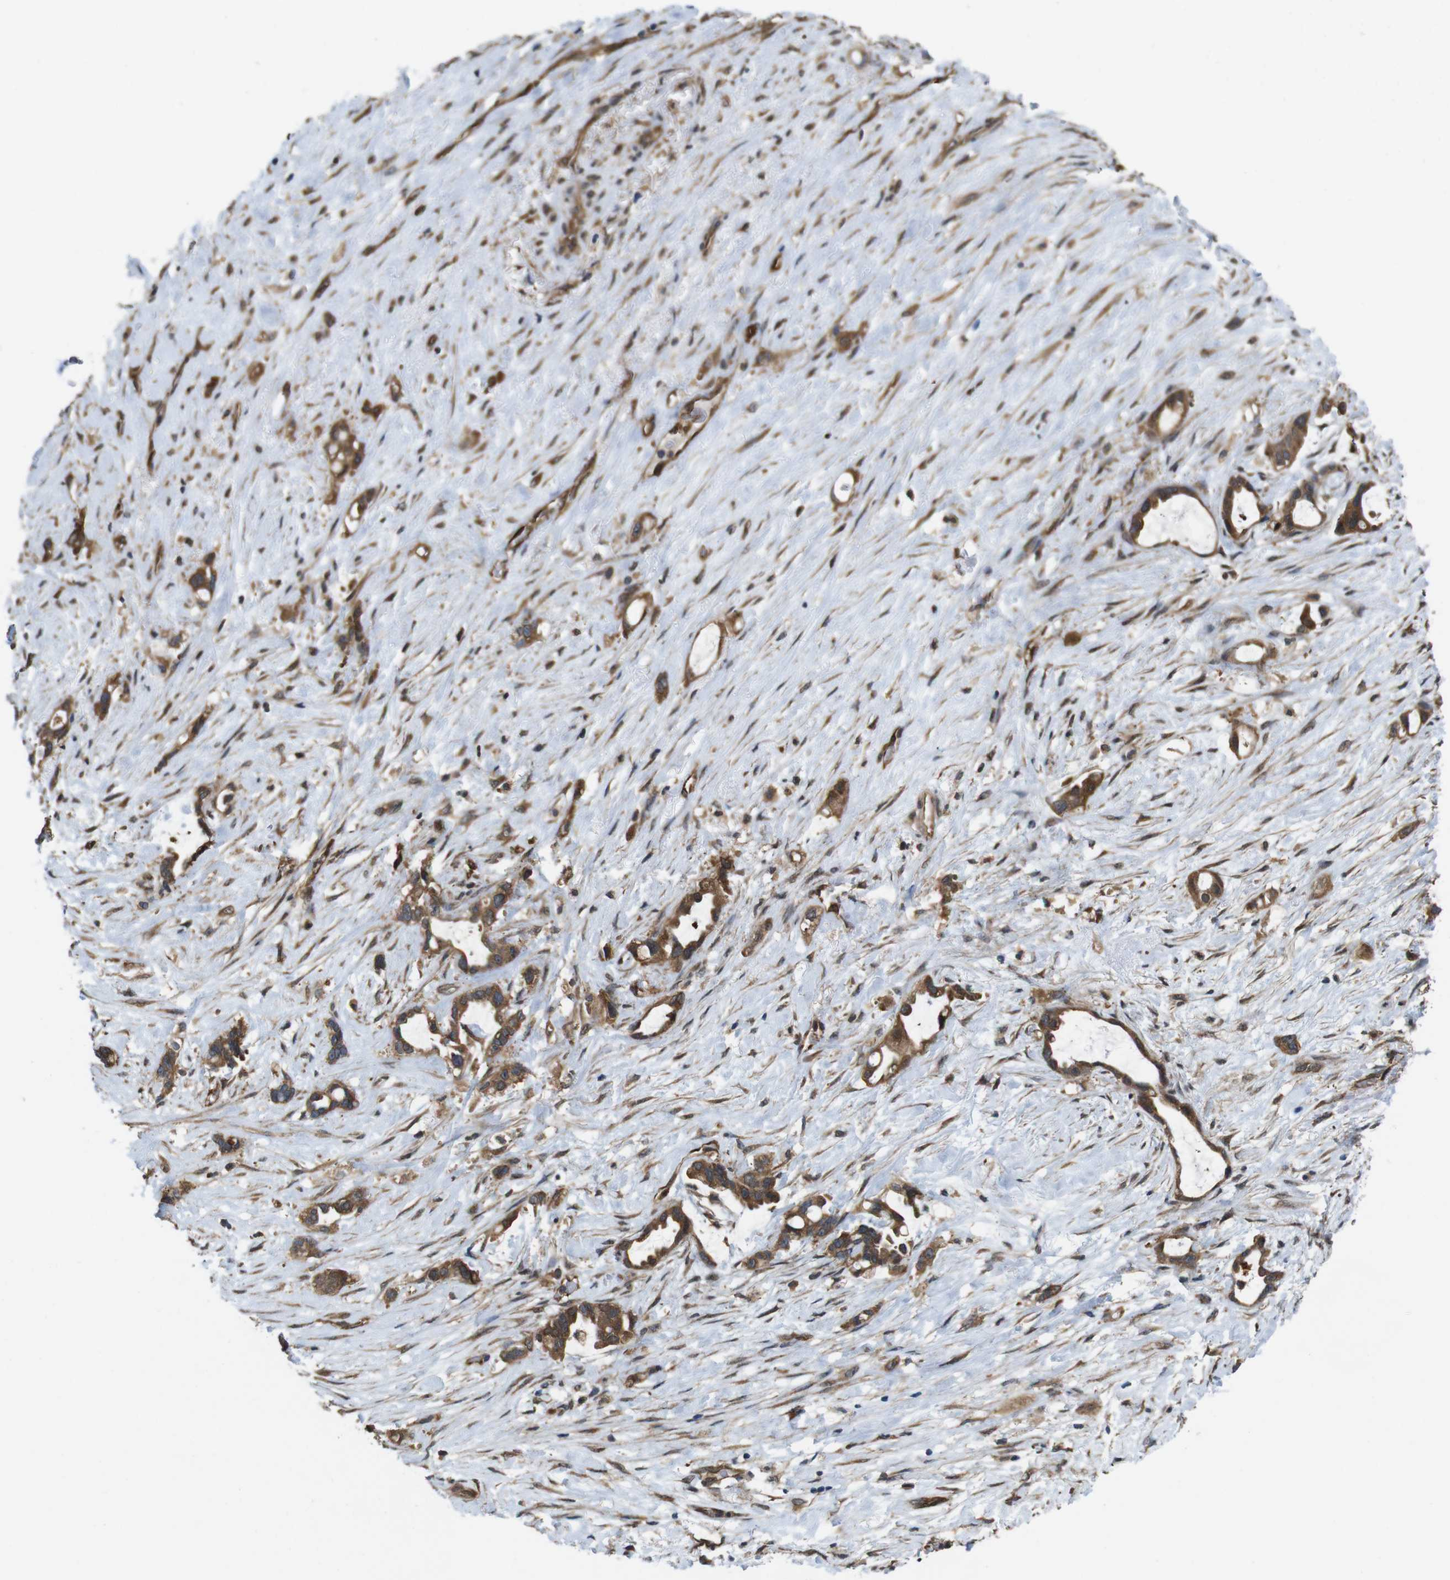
{"staining": {"intensity": "moderate", "quantity": ">75%", "location": "cytoplasmic/membranous"}, "tissue": "liver cancer", "cell_type": "Tumor cells", "image_type": "cancer", "snomed": [{"axis": "morphology", "description": "Cholangiocarcinoma"}, {"axis": "topography", "description": "Liver"}], "caption": "Immunohistochemical staining of cholangiocarcinoma (liver) demonstrates medium levels of moderate cytoplasmic/membranous positivity in approximately >75% of tumor cells. Using DAB (brown) and hematoxylin (blue) stains, captured at high magnification using brightfield microscopy.", "gene": "YWHAG", "patient": {"sex": "female", "age": 65}}